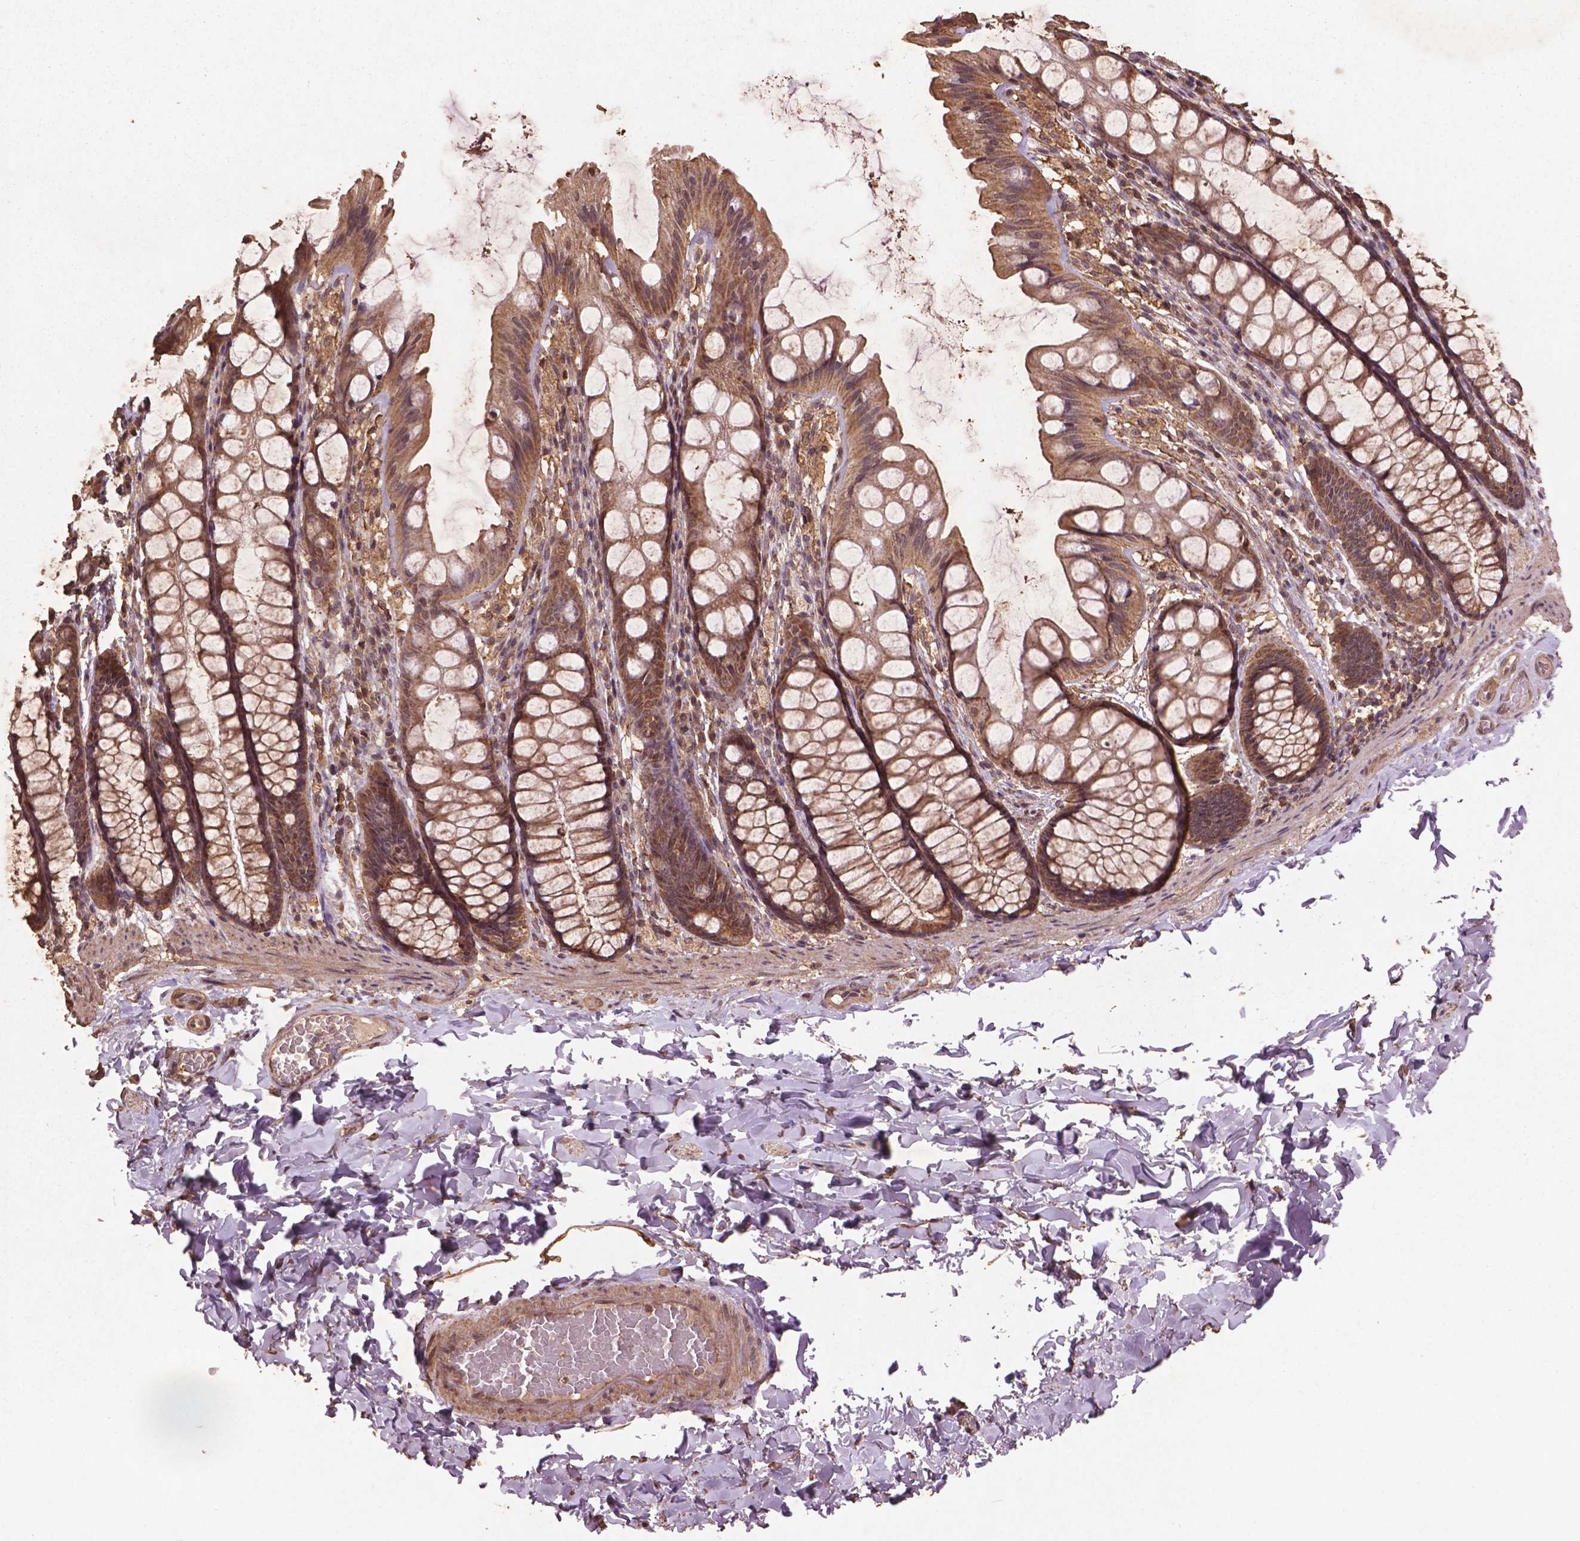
{"staining": {"intensity": "weak", "quantity": ">75%", "location": "cytoplasmic/membranous,nuclear"}, "tissue": "colon", "cell_type": "Endothelial cells", "image_type": "normal", "snomed": [{"axis": "morphology", "description": "Normal tissue, NOS"}, {"axis": "topography", "description": "Colon"}], "caption": "Immunohistochemical staining of normal human colon exhibits weak cytoplasmic/membranous,nuclear protein staining in approximately >75% of endothelial cells. The staining was performed using DAB to visualize the protein expression in brown, while the nuclei were stained in blue with hematoxylin (Magnification: 20x).", "gene": "BABAM1", "patient": {"sex": "male", "age": 47}}